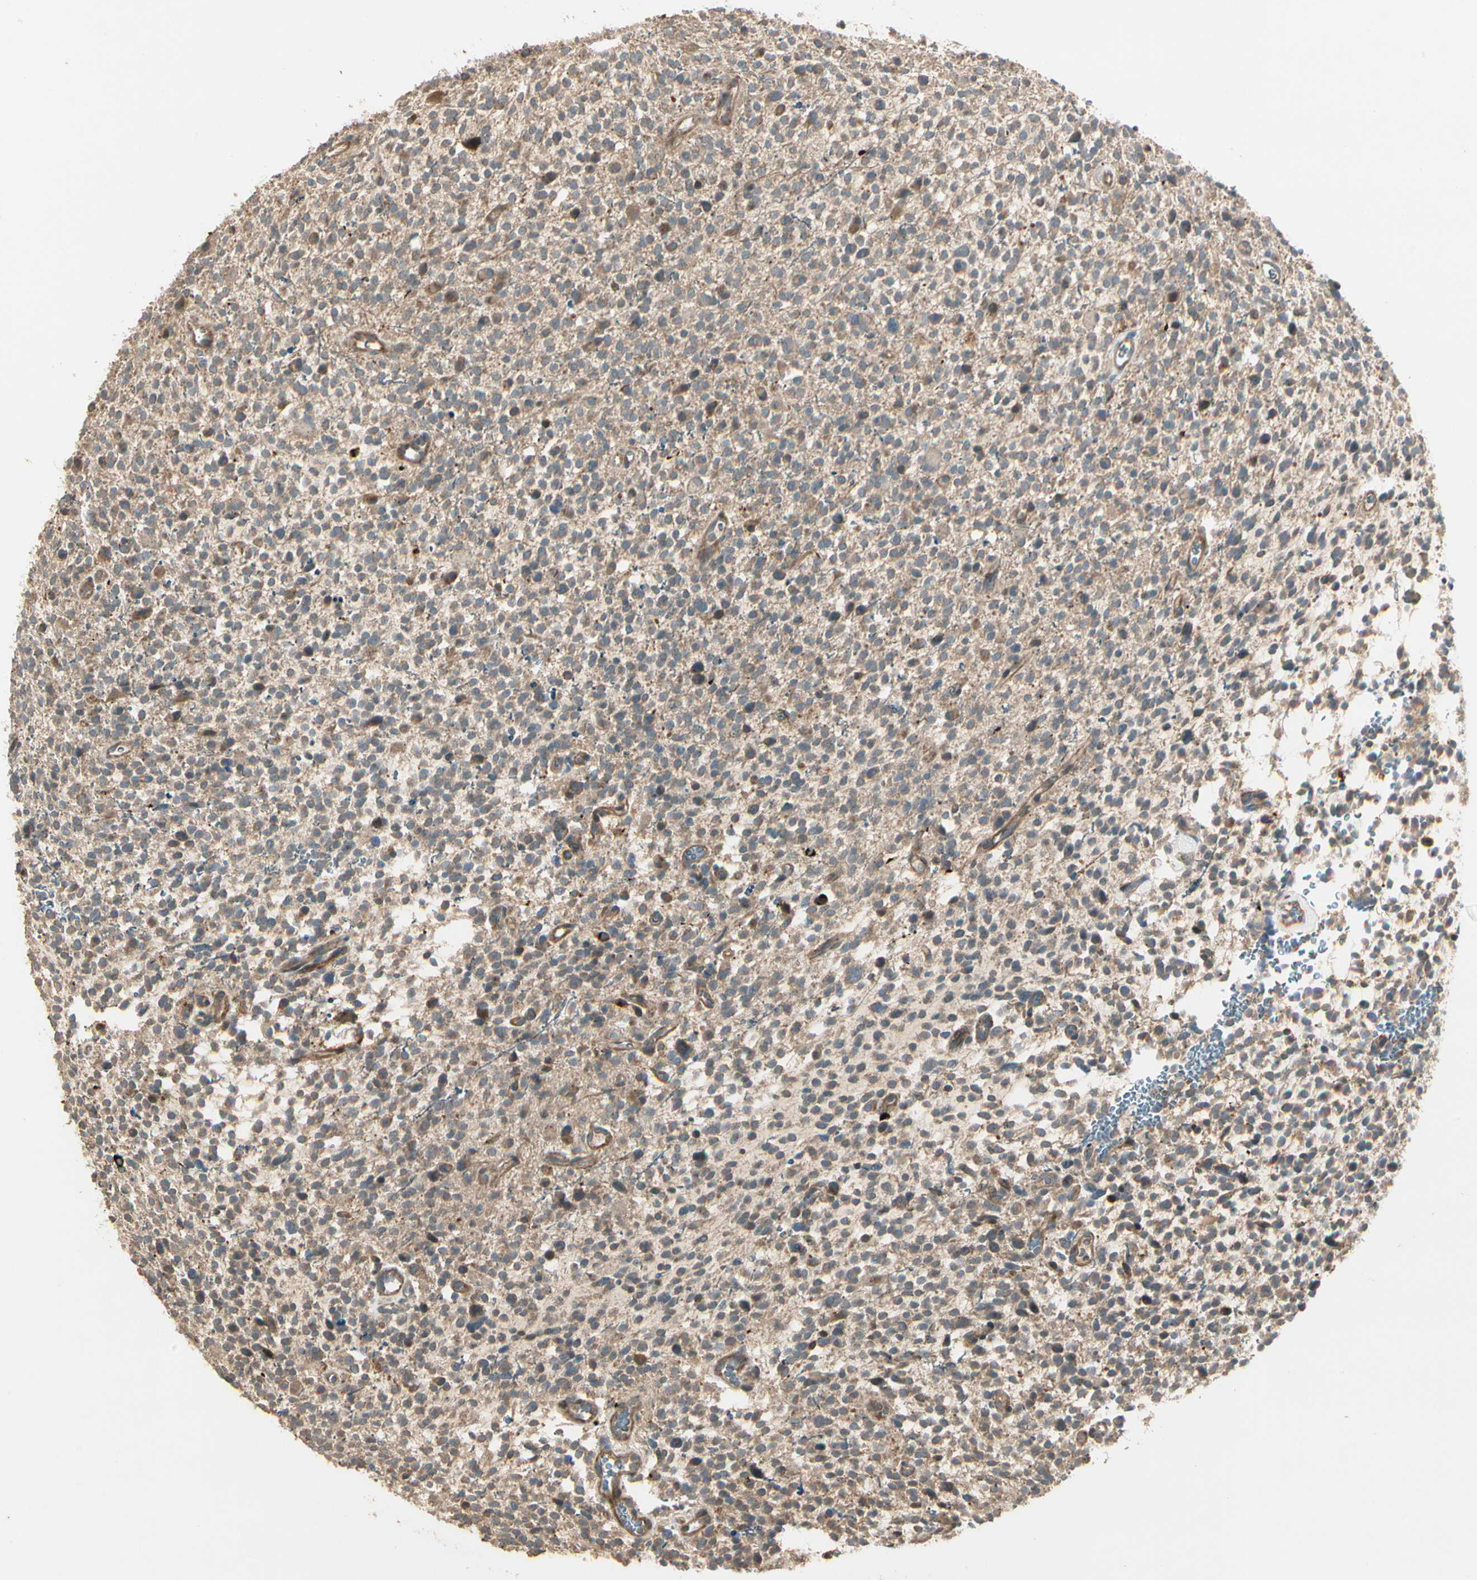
{"staining": {"intensity": "moderate", "quantity": "<25%", "location": "cytoplasmic/membranous"}, "tissue": "glioma", "cell_type": "Tumor cells", "image_type": "cancer", "snomed": [{"axis": "morphology", "description": "Glioma, malignant, High grade"}, {"axis": "topography", "description": "Brain"}], "caption": "Glioma stained with a brown dye exhibits moderate cytoplasmic/membranous positive positivity in about <25% of tumor cells.", "gene": "ACVR1", "patient": {"sex": "male", "age": 48}}